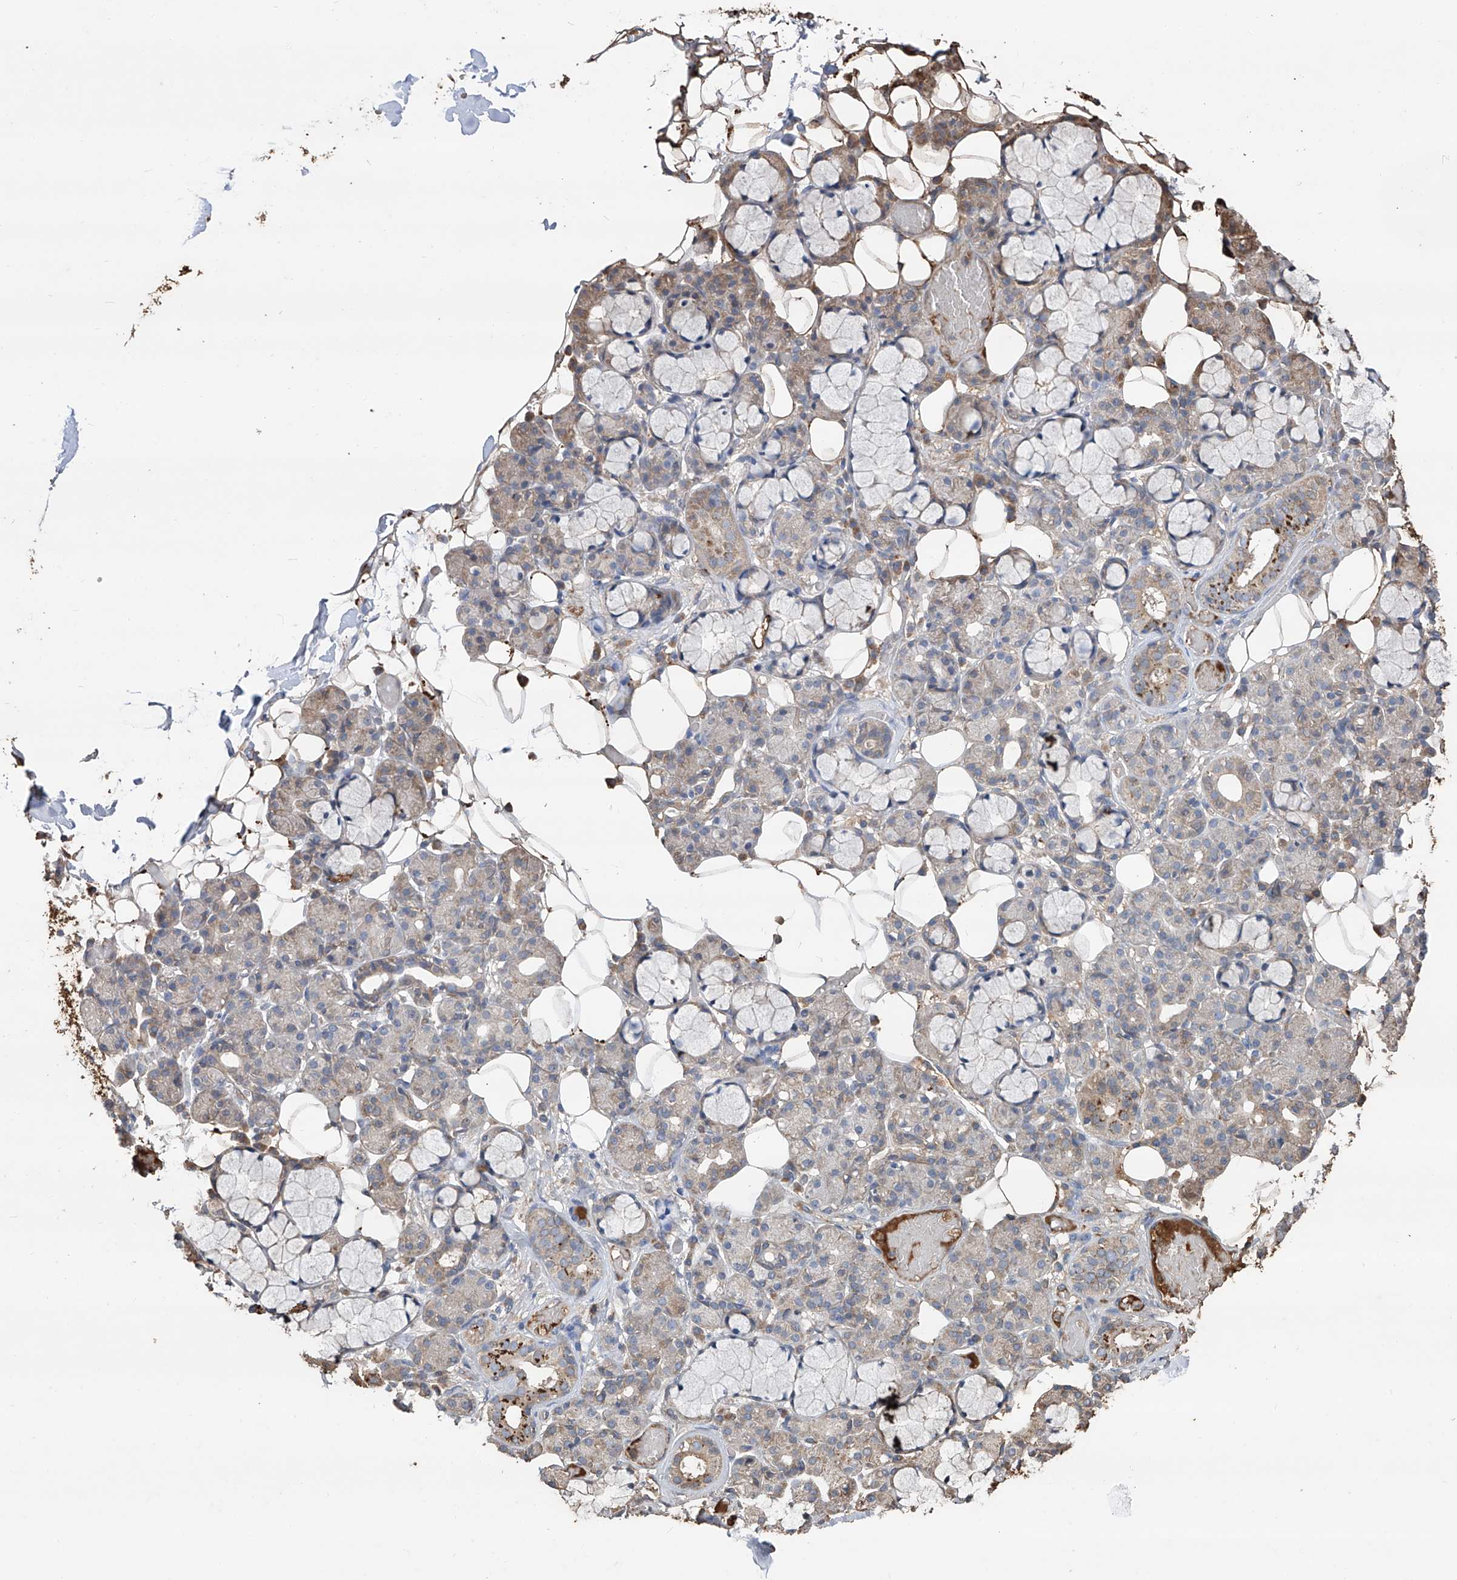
{"staining": {"intensity": "weak", "quantity": "<25%", "location": "cytoplasmic/membranous"}, "tissue": "salivary gland", "cell_type": "Glandular cells", "image_type": "normal", "snomed": [{"axis": "morphology", "description": "Normal tissue, NOS"}, {"axis": "topography", "description": "Salivary gland"}], "caption": "A high-resolution micrograph shows IHC staining of benign salivary gland, which exhibits no significant staining in glandular cells.", "gene": "EDN1", "patient": {"sex": "male", "age": 63}}